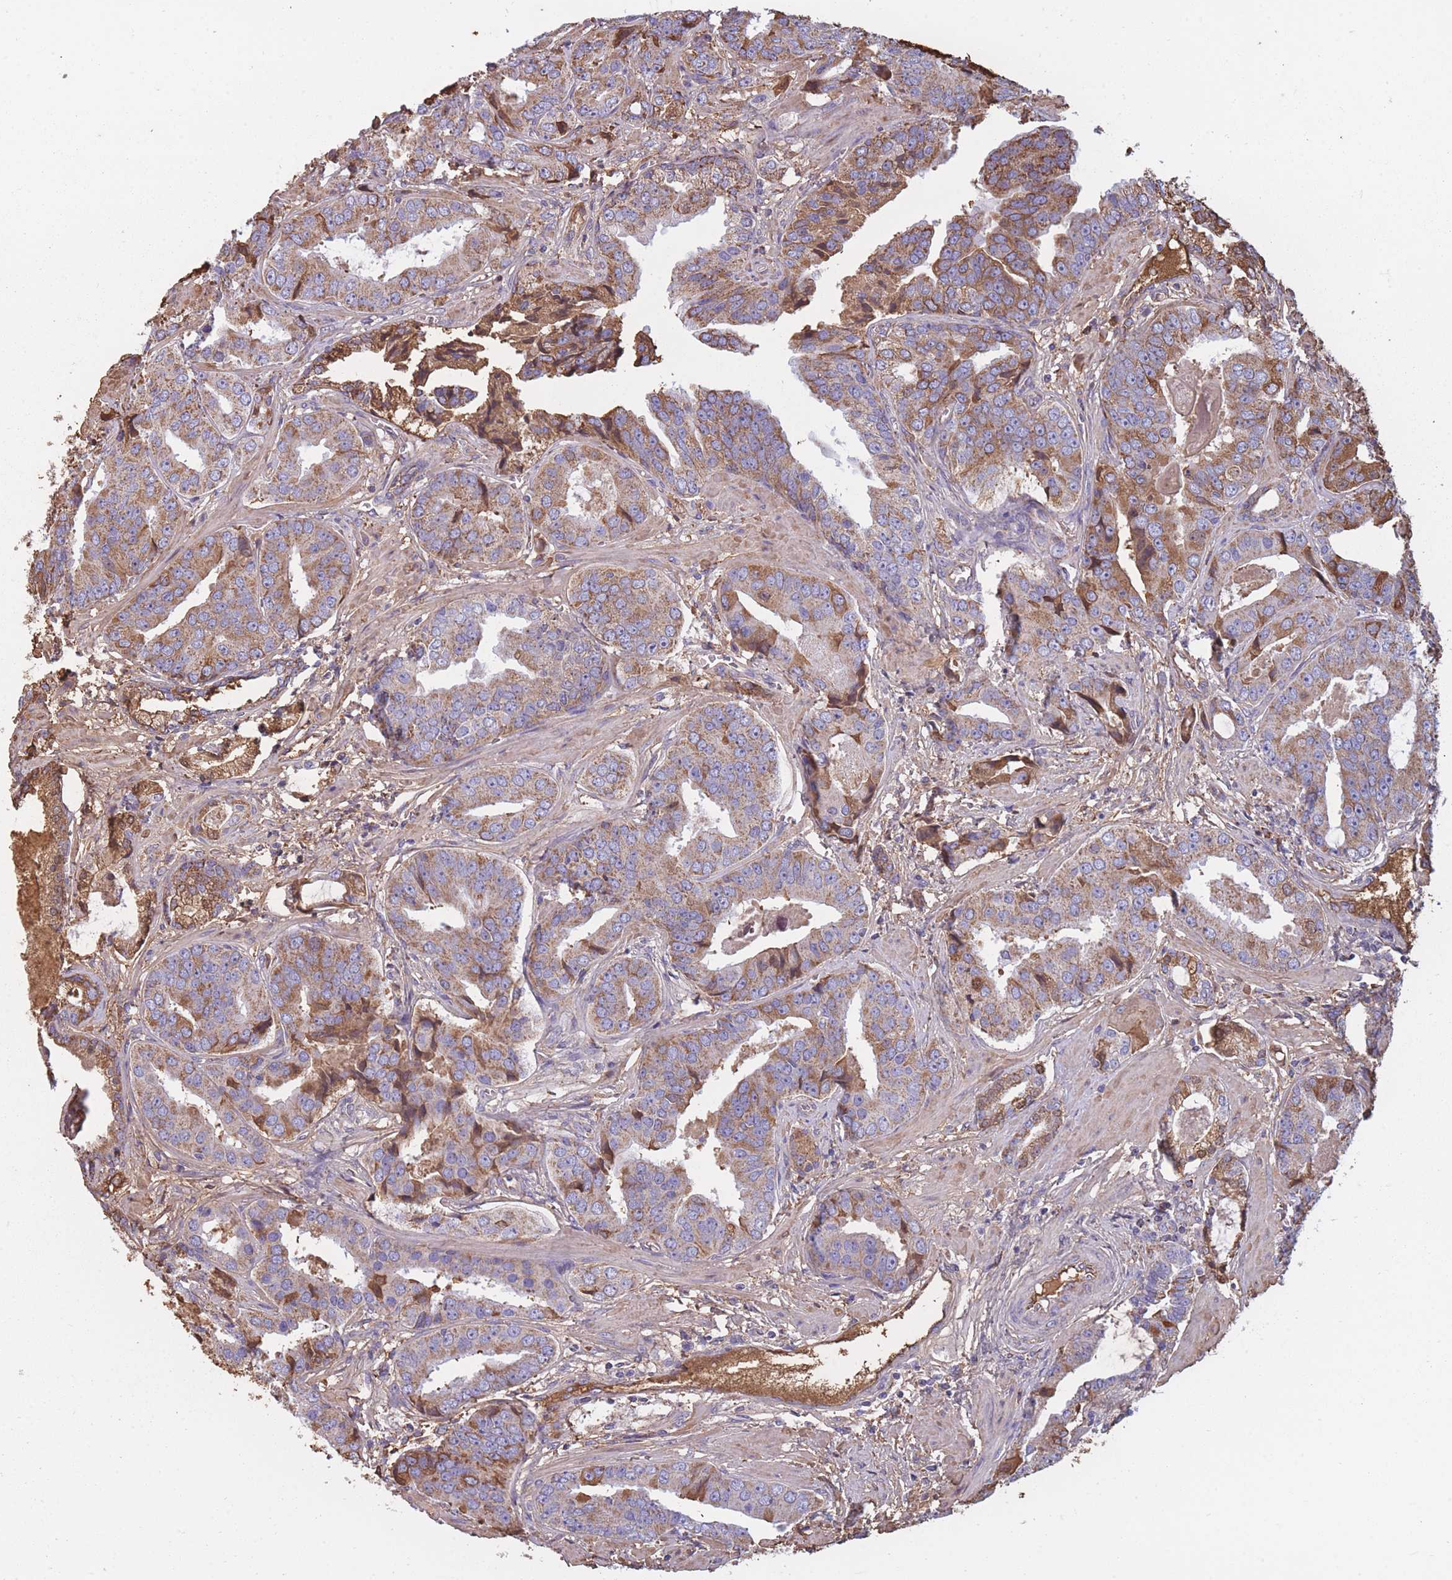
{"staining": {"intensity": "moderate", "quantity": "<25%", "location": "cytoplasmic/membranous"}, "tissue": "prostate cancer", "cell_type": "Tumor cells", "image_type": "cancer", "snomed": [{"axis": "morphology", "description": "Adenocarcinoma, High grade"}, {"axis": "topography", "description": "Prostate"}], "caption": "This micrograph shows high-grade adenocarcinoma (prostate) stained with IHC to label a protein in brown. The cytoplasmic/membranous of tumor cells show moderate positivity for the protein. Nuclei are counter-stained blue.", "gene": "KAT2A", "patient": {"sex": "male", "age": 71}}